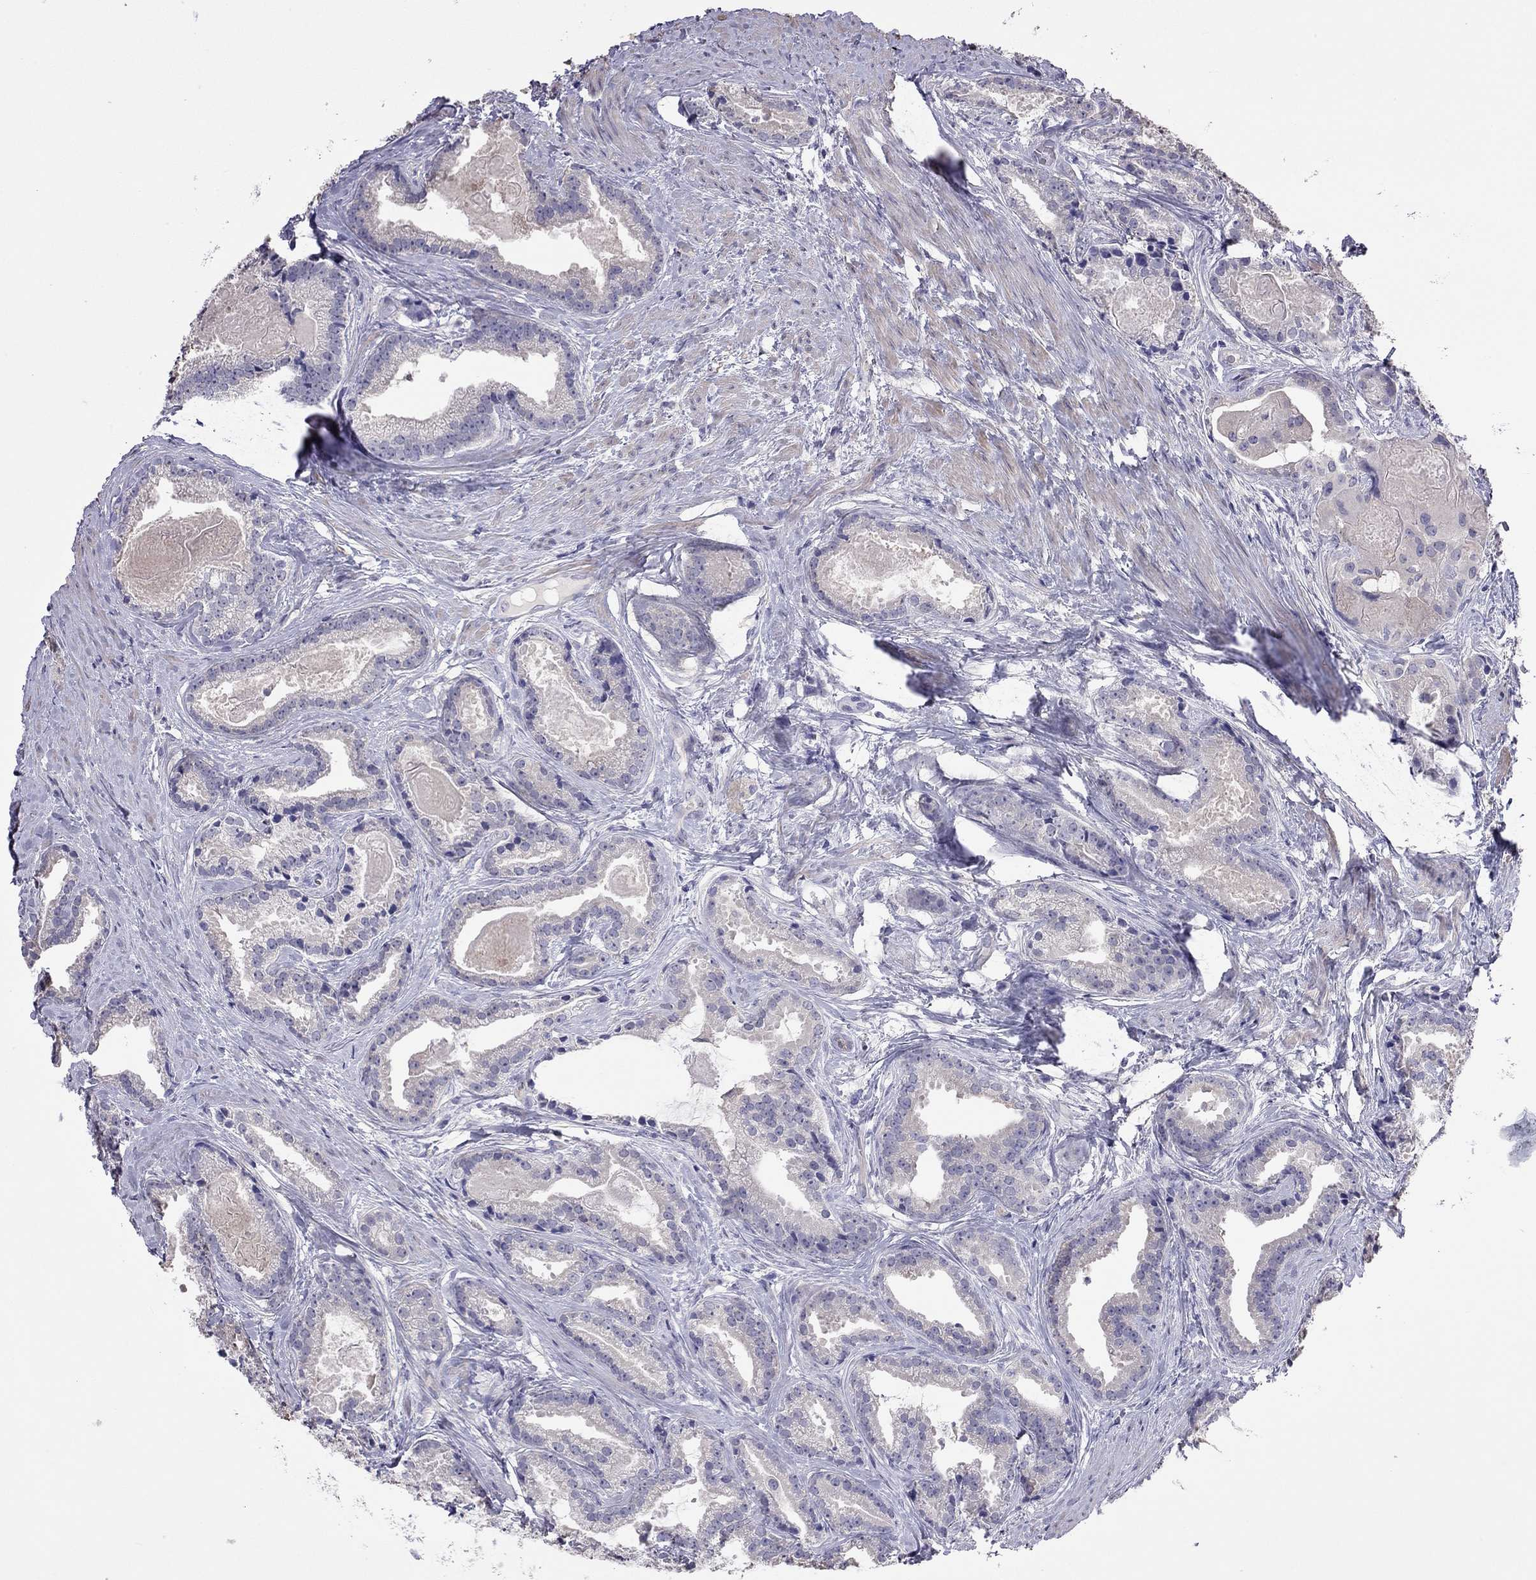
{"staining": {"intensity": "negative", "quantity": "none", "location": "none"}, "tissue": "prostate cancer", "cell_type": "Tumor cells", "image_type": "cancer", "snomed": [{"axis": "morphology", "description": "Adenocarcinoma, NOS"}, {"axis": "morphology", "description": "Adenocarcinoma, High grade"}, {"axis": "topography", "description": "Prostate"}], "caption": "This photomicrograph is of prostate cancer stained with IHC to label a protein in brown with the nuclei are counter-stained blue. There is no positivity in tumor cells.", "gene": "FEZ1", "patient": {"sex": "male", "age": 64}}